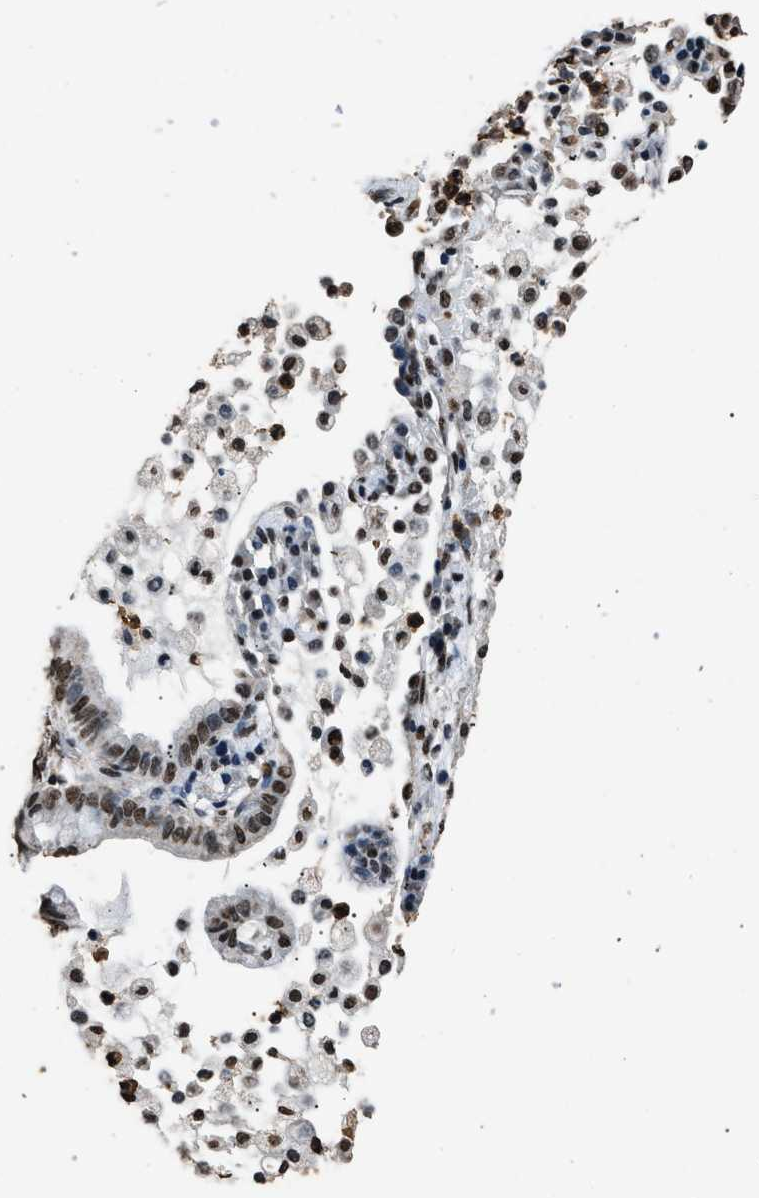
{"staining": {"intensity": "strong", "quantity": ">75%", "location": "nuclear"}, "tissue": "lung cancer", "cell_type": "Tumor cells", "image_type": "cancer", "snomed": [{"axis": "morphology", "description": "Adenocarcinoma, NOS"}, {"axis": "topography", "description": "Lung"}], "caption": "Brown immunohistochemical staining in human lung adenocarcinoma exhibits strong nuclear positivity in about >75% of tumor cells.", "gene": "SAFB", "patient": {"sex": "female", "age": 70}}